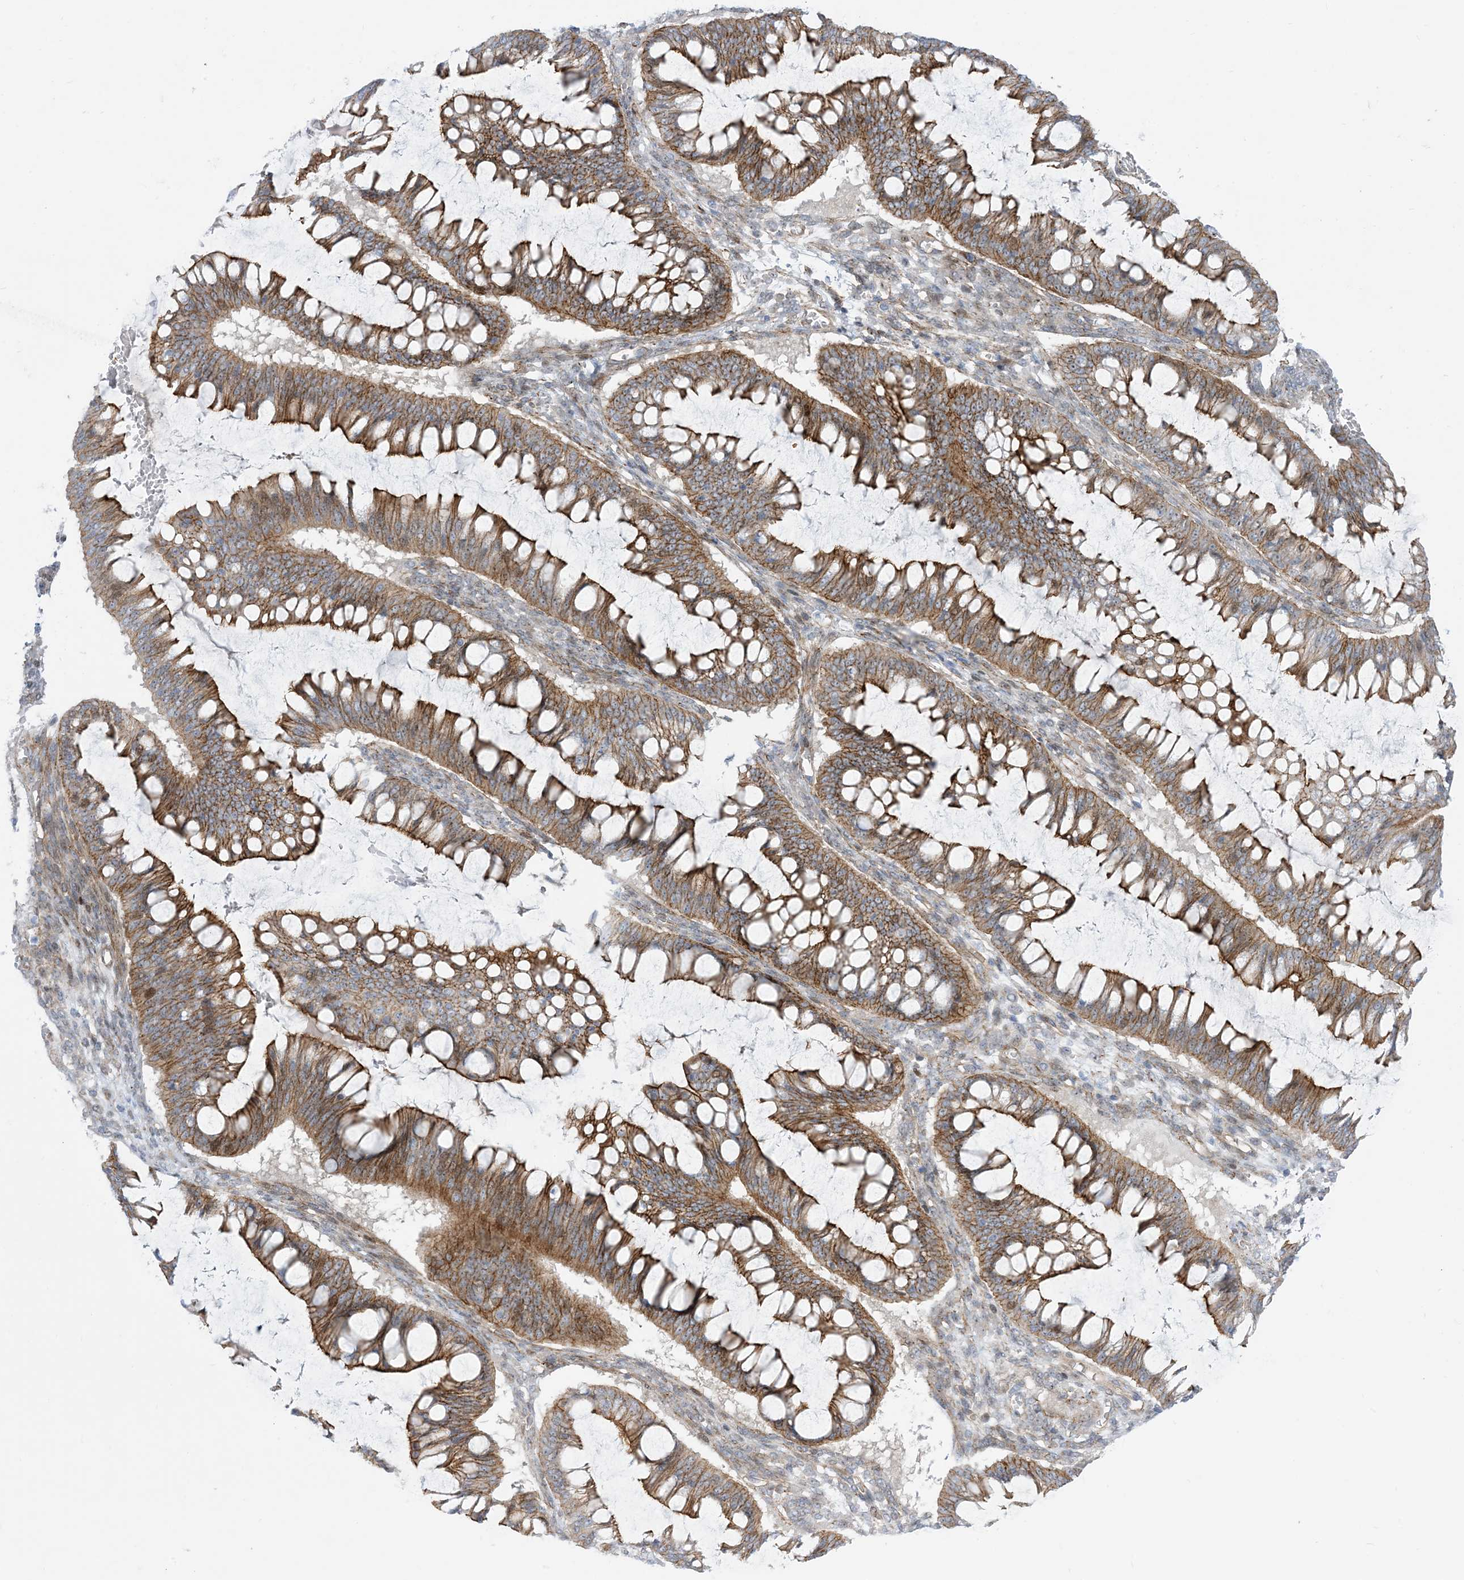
{"staining": {"intensity": "strong", "quantity": ">75%", "location": "cytoplasmic/membranous"}, "tissue": "ovarian cancer", "cell_type": "Tumor cells", "image_type": "cancer", "snomed": [{"axis": "morphology", "description": "Cystadenocarcinoma, mucinous, NOS"}, {"axis": "topography", "description": "Ovary"}], "caption": "Tumor cells demonstrate high levels of strong cytoplasmic/membranous positivity in approximately >75% of cells in human ovarian cancer (mucinous cystadenocarcinoma).", "gene": "MARS2", "patient": {"sex": "female", "age": 73}}